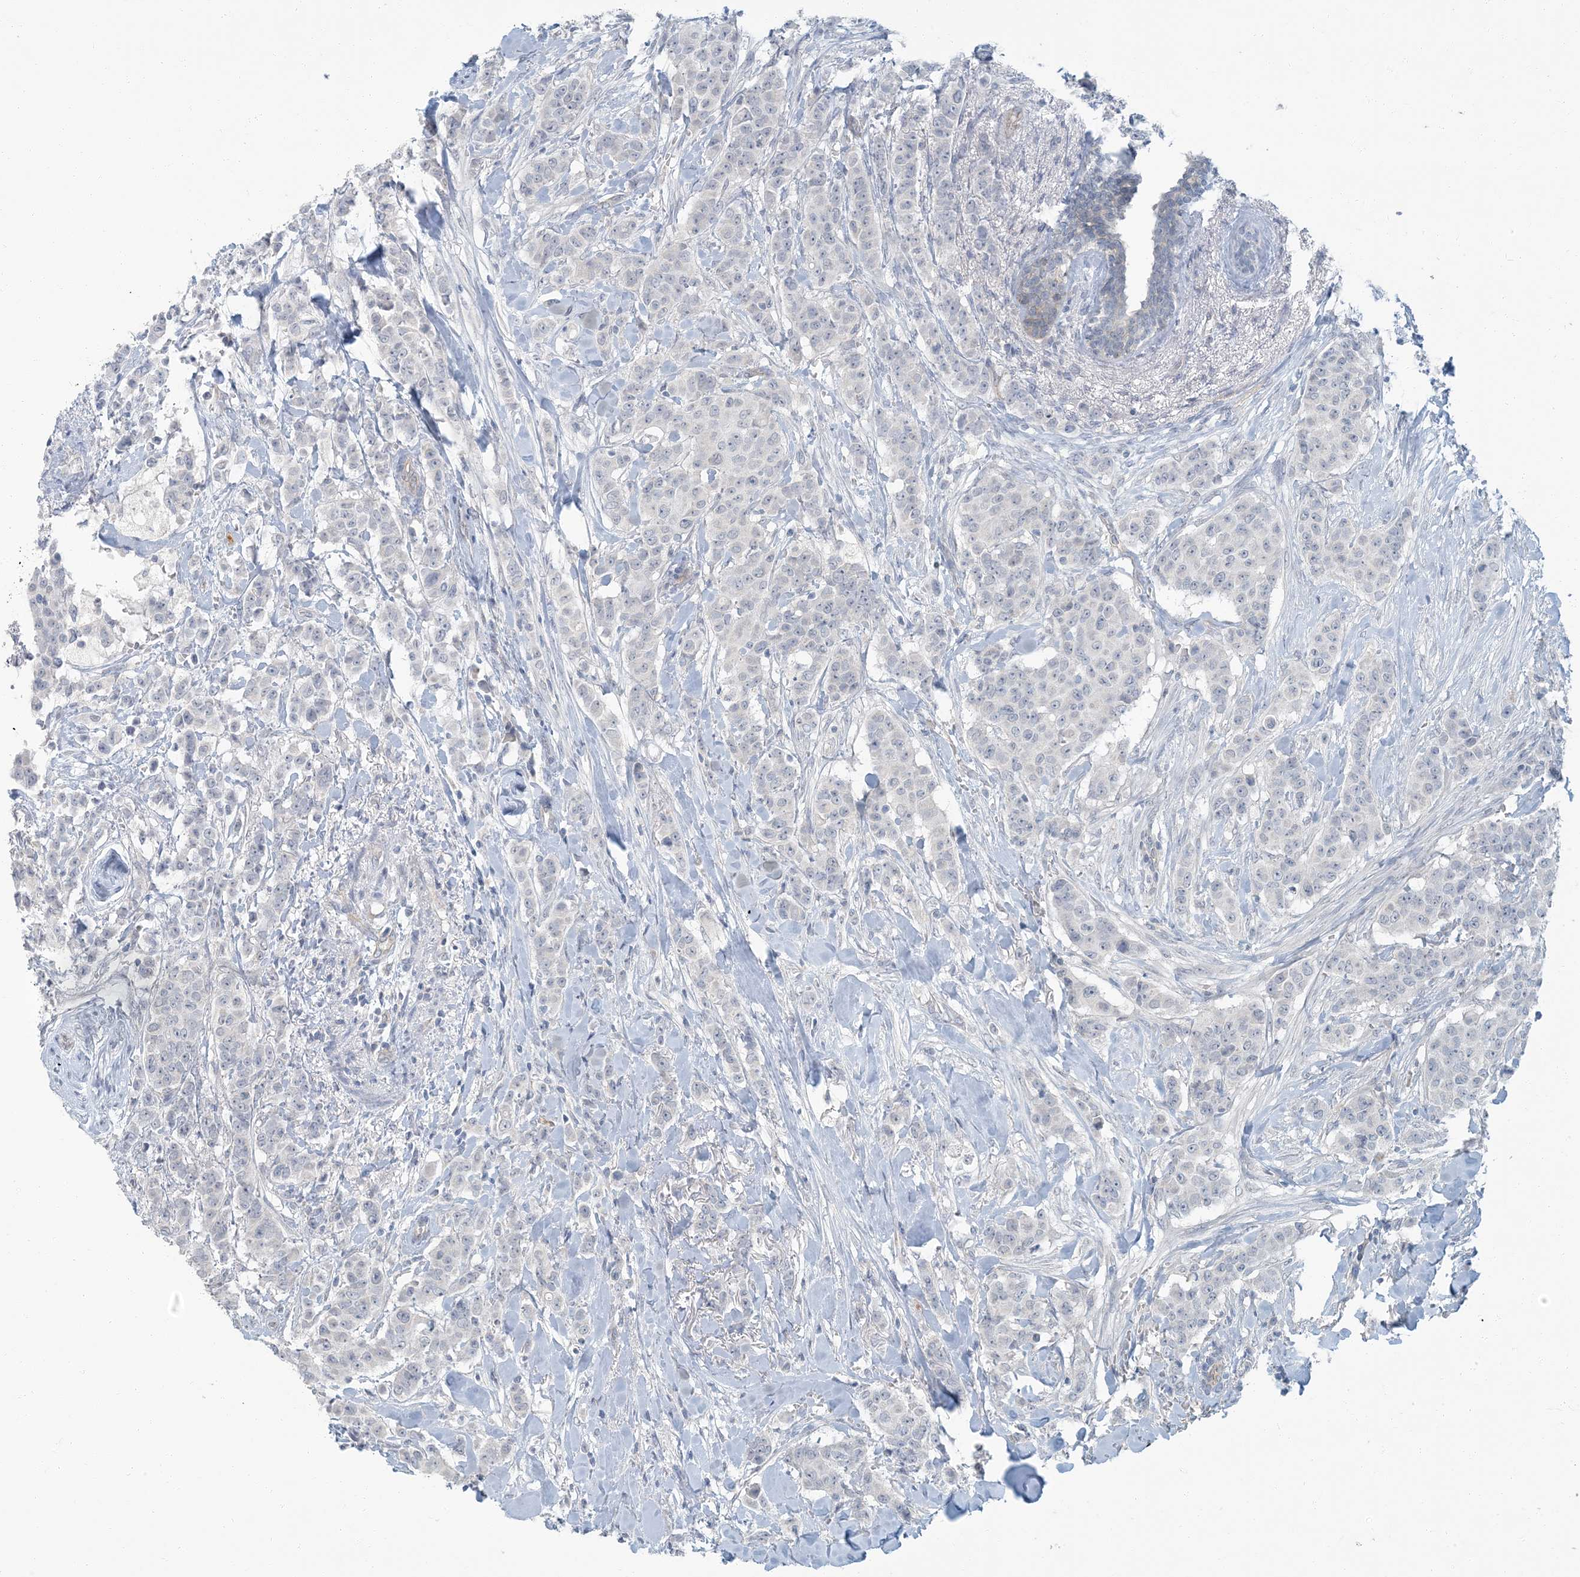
{"staining": {"intensity": "negative", "quantity": "none", "location": "none"}, "tissue": "breast cancer", "cell_type": "Tumor cells", "image_type": "cancer", "snomed": [{"axis": "morphology", "description": "Duct carcinoma"}, {"axis": "topography", "description": "Breast"}], "caption": "IHC photomicrograph of neoplastic tissue: invasive ductal carcinoma (breast) stained with DAB exhibits no significant protein staining in tumor cells. Brightfield microscopy of immunohistochemistry stained with DAB (3,3'-diaminobenzidine) (brown) and hematoxylin (blue), captured at high magnification.", "gene": "EPHA4", "patient": {"sex": "female", "age": 40}}